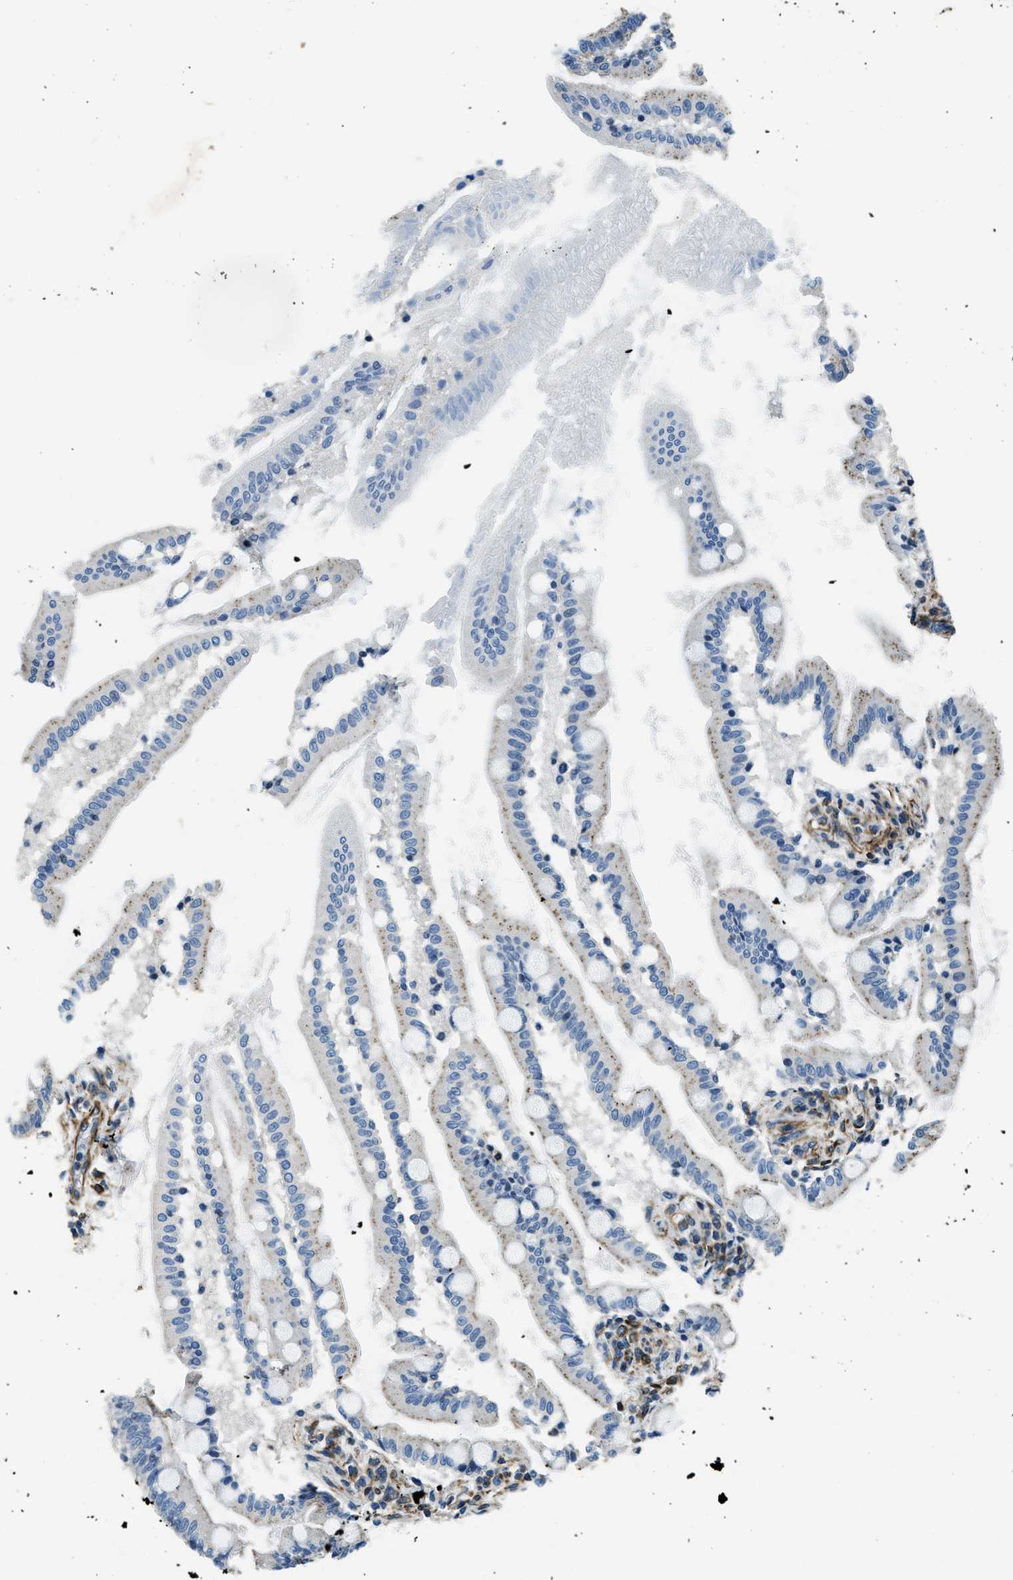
{"staining": {"intensity": "negative", "quantity": "none", "location": "none"}, "tissue": "small intestine", "cell_type": "Glandular cells", "image_type": "normal", "snomed": [{"axis": "morphology", "description": "Normal tissue, NOS"}, {"axis": "topography", "description": "Small intestine"}], "caption": "Micrograph shows no protein expression in glandular cells of benign small intestine. The staining was performed using DAB (3,3'-diaminobenzidine) to visualize the protein expression in brown, while the nuclei were stained in blue with hematoxylin (Magnification: 20x).", "gene": "GNS", "patient": {"sex": "female", "age": 56}}